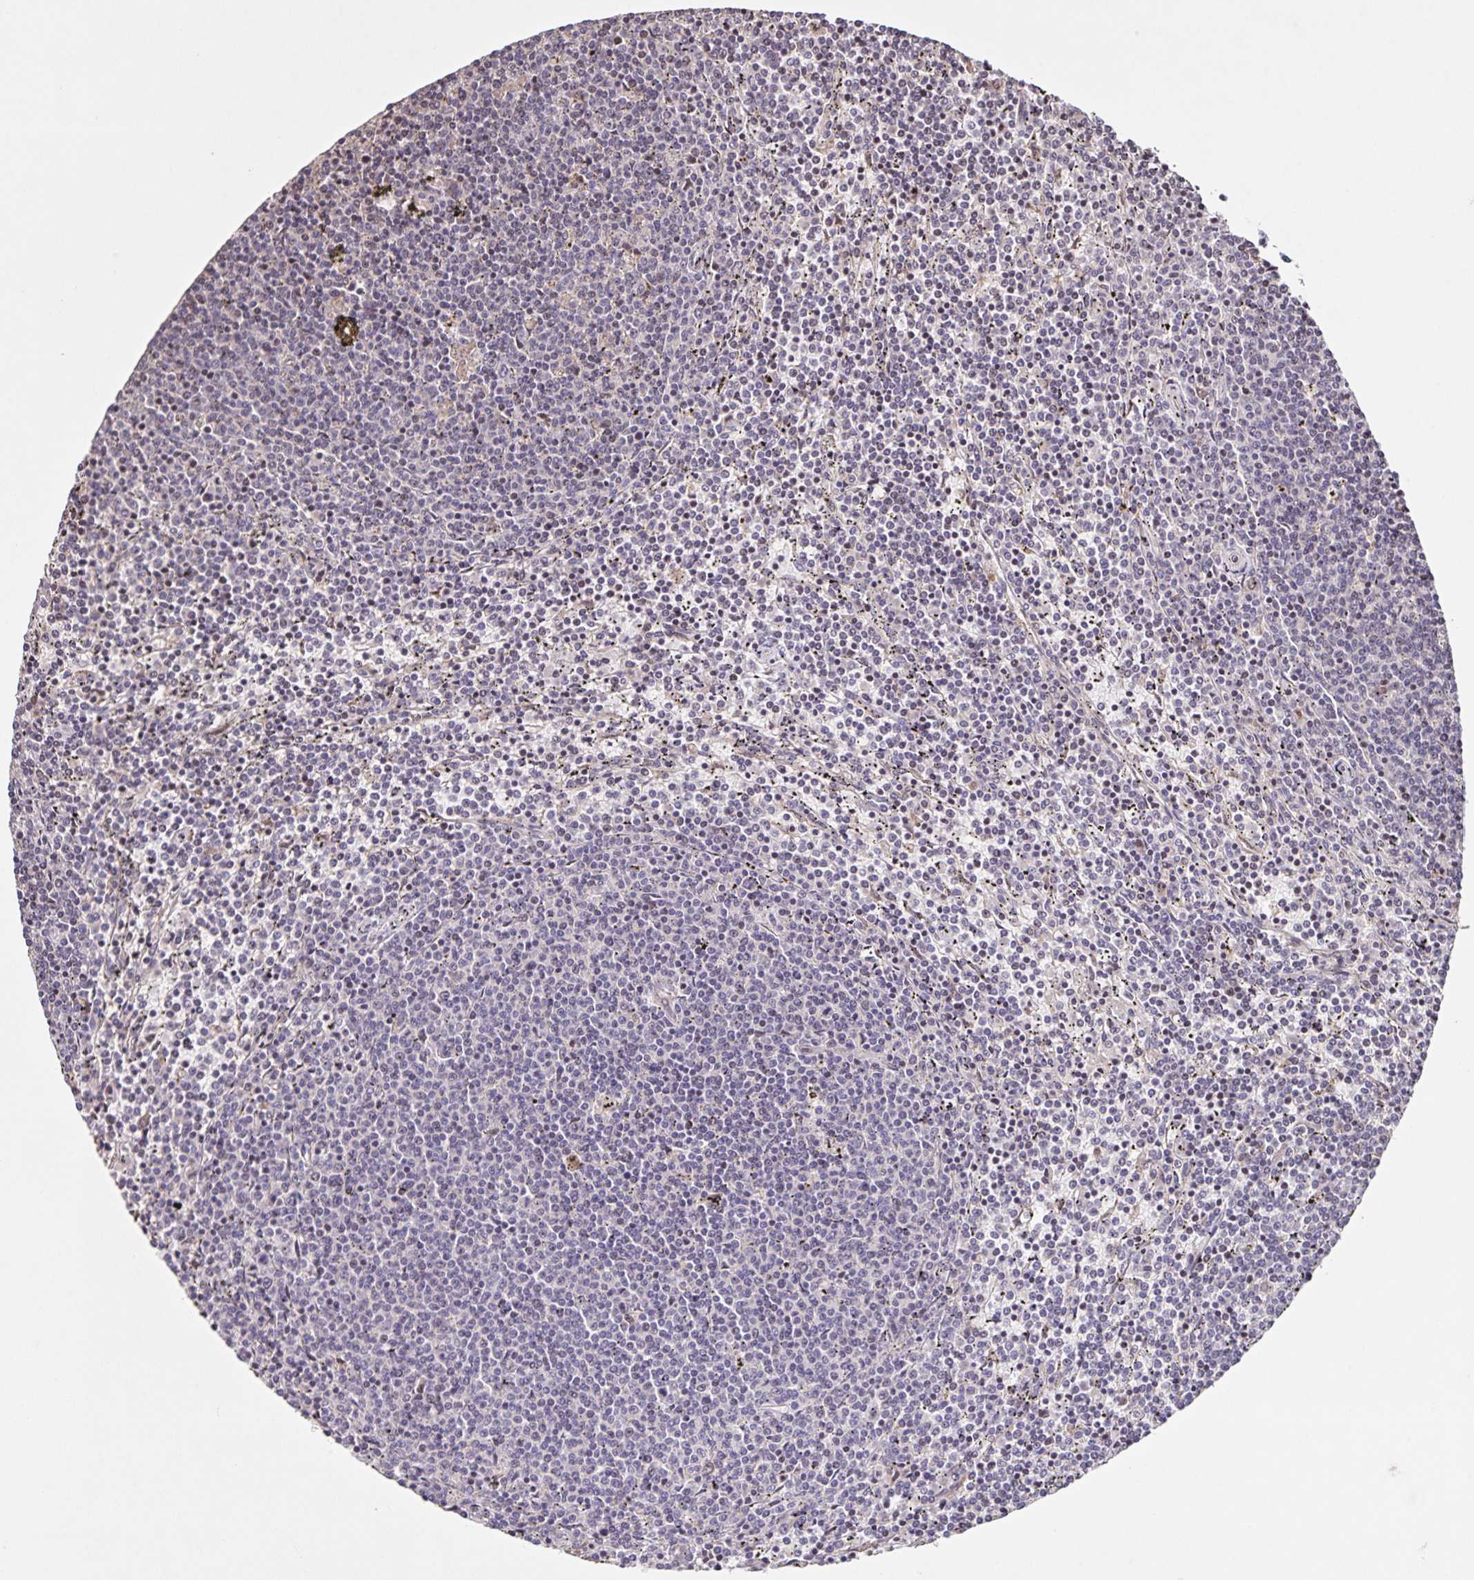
{"staining": {"intensity": "negative", "quantity": "none", "location": "none"}, "tissue": "lymphoma", "cell_type": "Tumor cells", "image_type": "cancer", "snomed": [{"axis": "morphology", "description": "Malignant lymphoma, non-Hodgkin's type, Low grade"}, {"axis": "topography", "description": "Spleen"}], "caption": "Immunohistochemical staining of malignant lymphoma, non-Hodgkin's type (low-grade) reveals no significant expression in tumor cells.", "gene": "GDF2", "patient": {"sex": "female", "age": 50}}